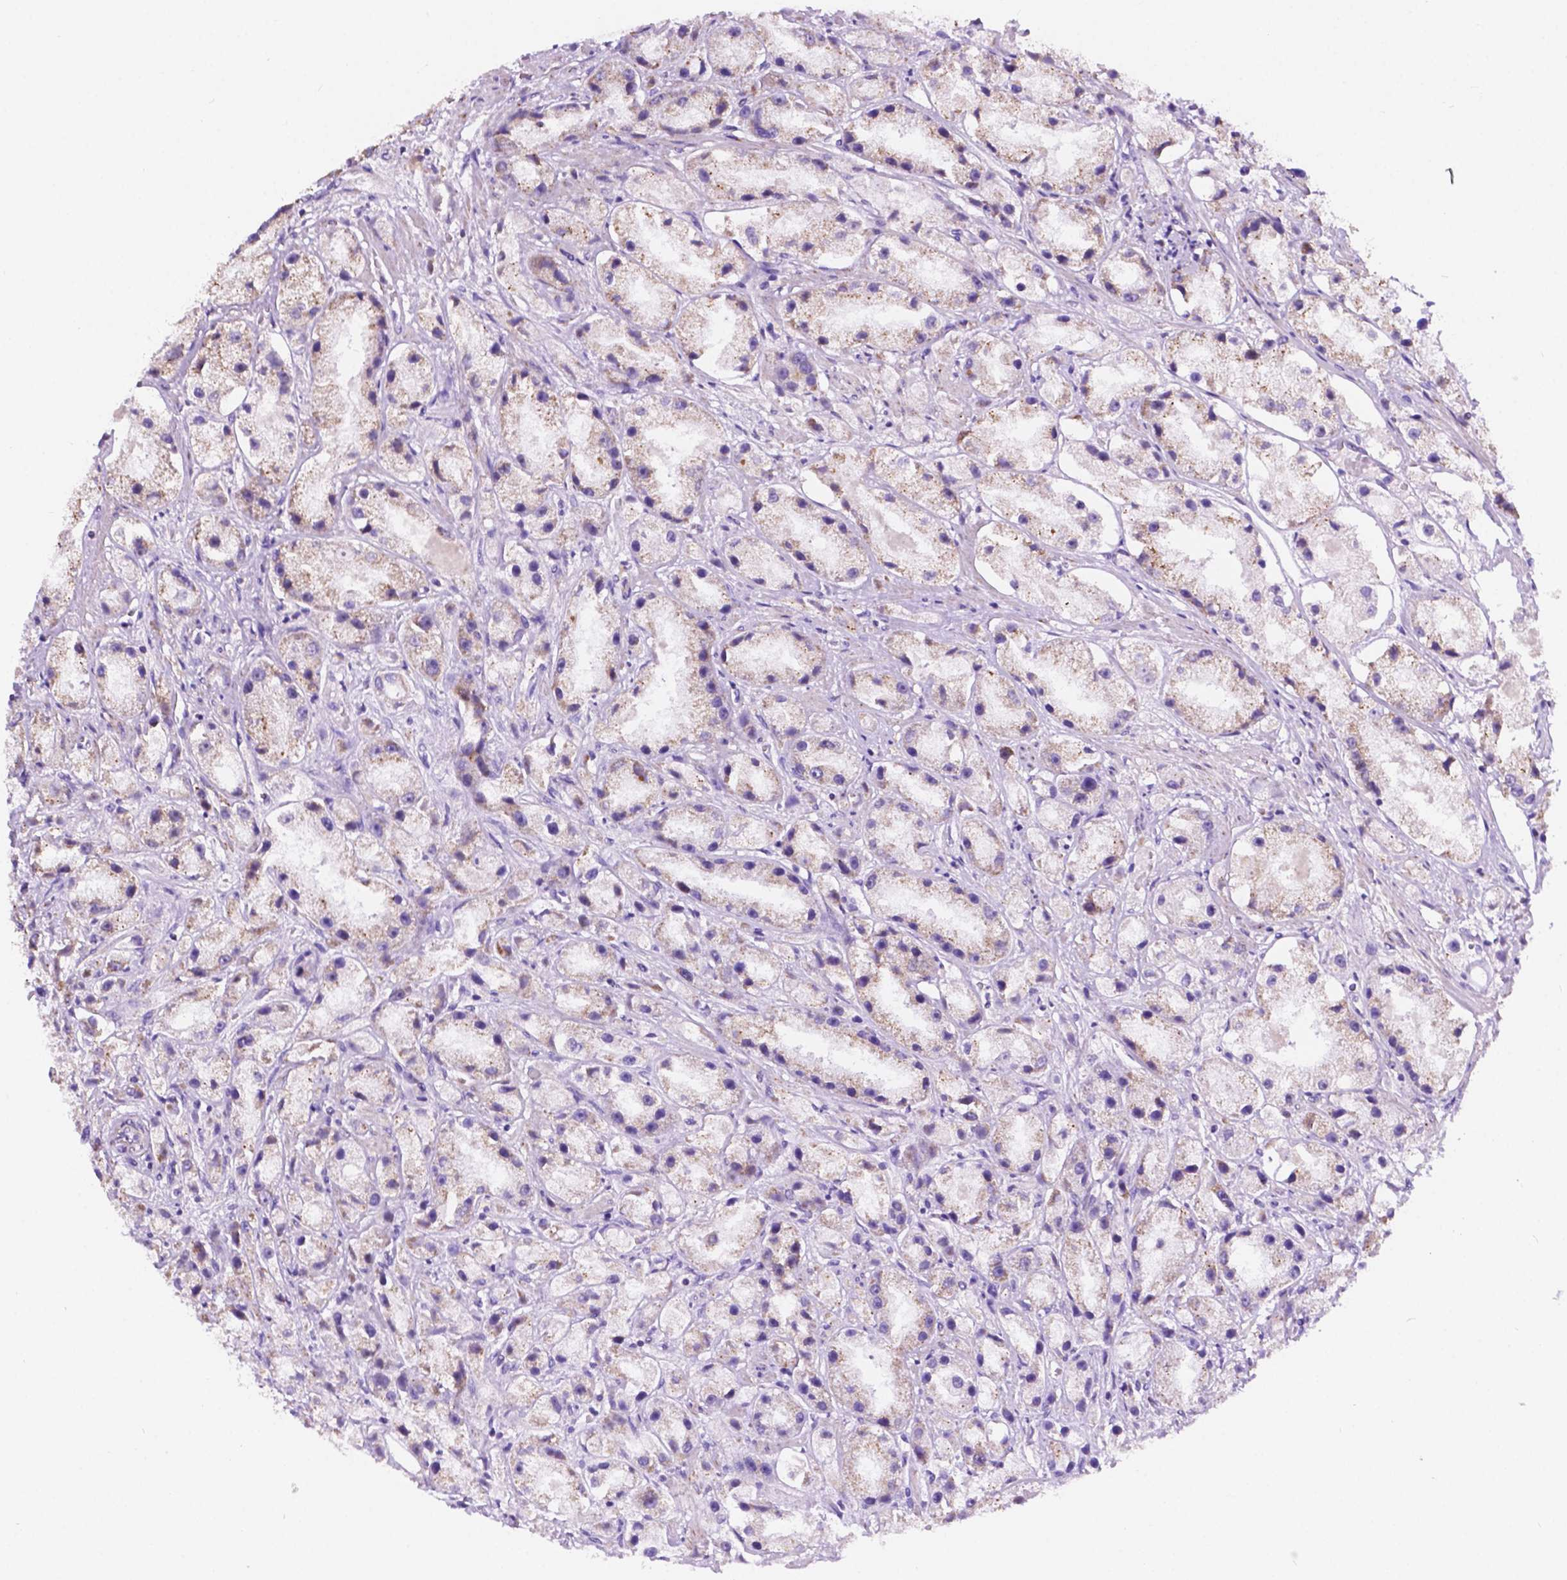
{"staining": {"intensity": "negative", "quantity": "none", "location": "none"}, "tissue": "prostate cancer", "cell_type": "Tumor cells", "image_type": "cancer", "snomed": [{"axis": "morphology", "description": "Adenocarcinoma, High grade"}, {"axis": "topography", "description": "Prostate"}], "caption": "This is a photomicrograph of IHC staining of high-grade adenocarcinoma (prostate), which shows no expression in tumor cells. (DAB (3,3'-diaminobenzidine) IHC with hematoxylin counter stain).", "gene": "TRPV5", "patient": {"sex": "male", "age": 67}}